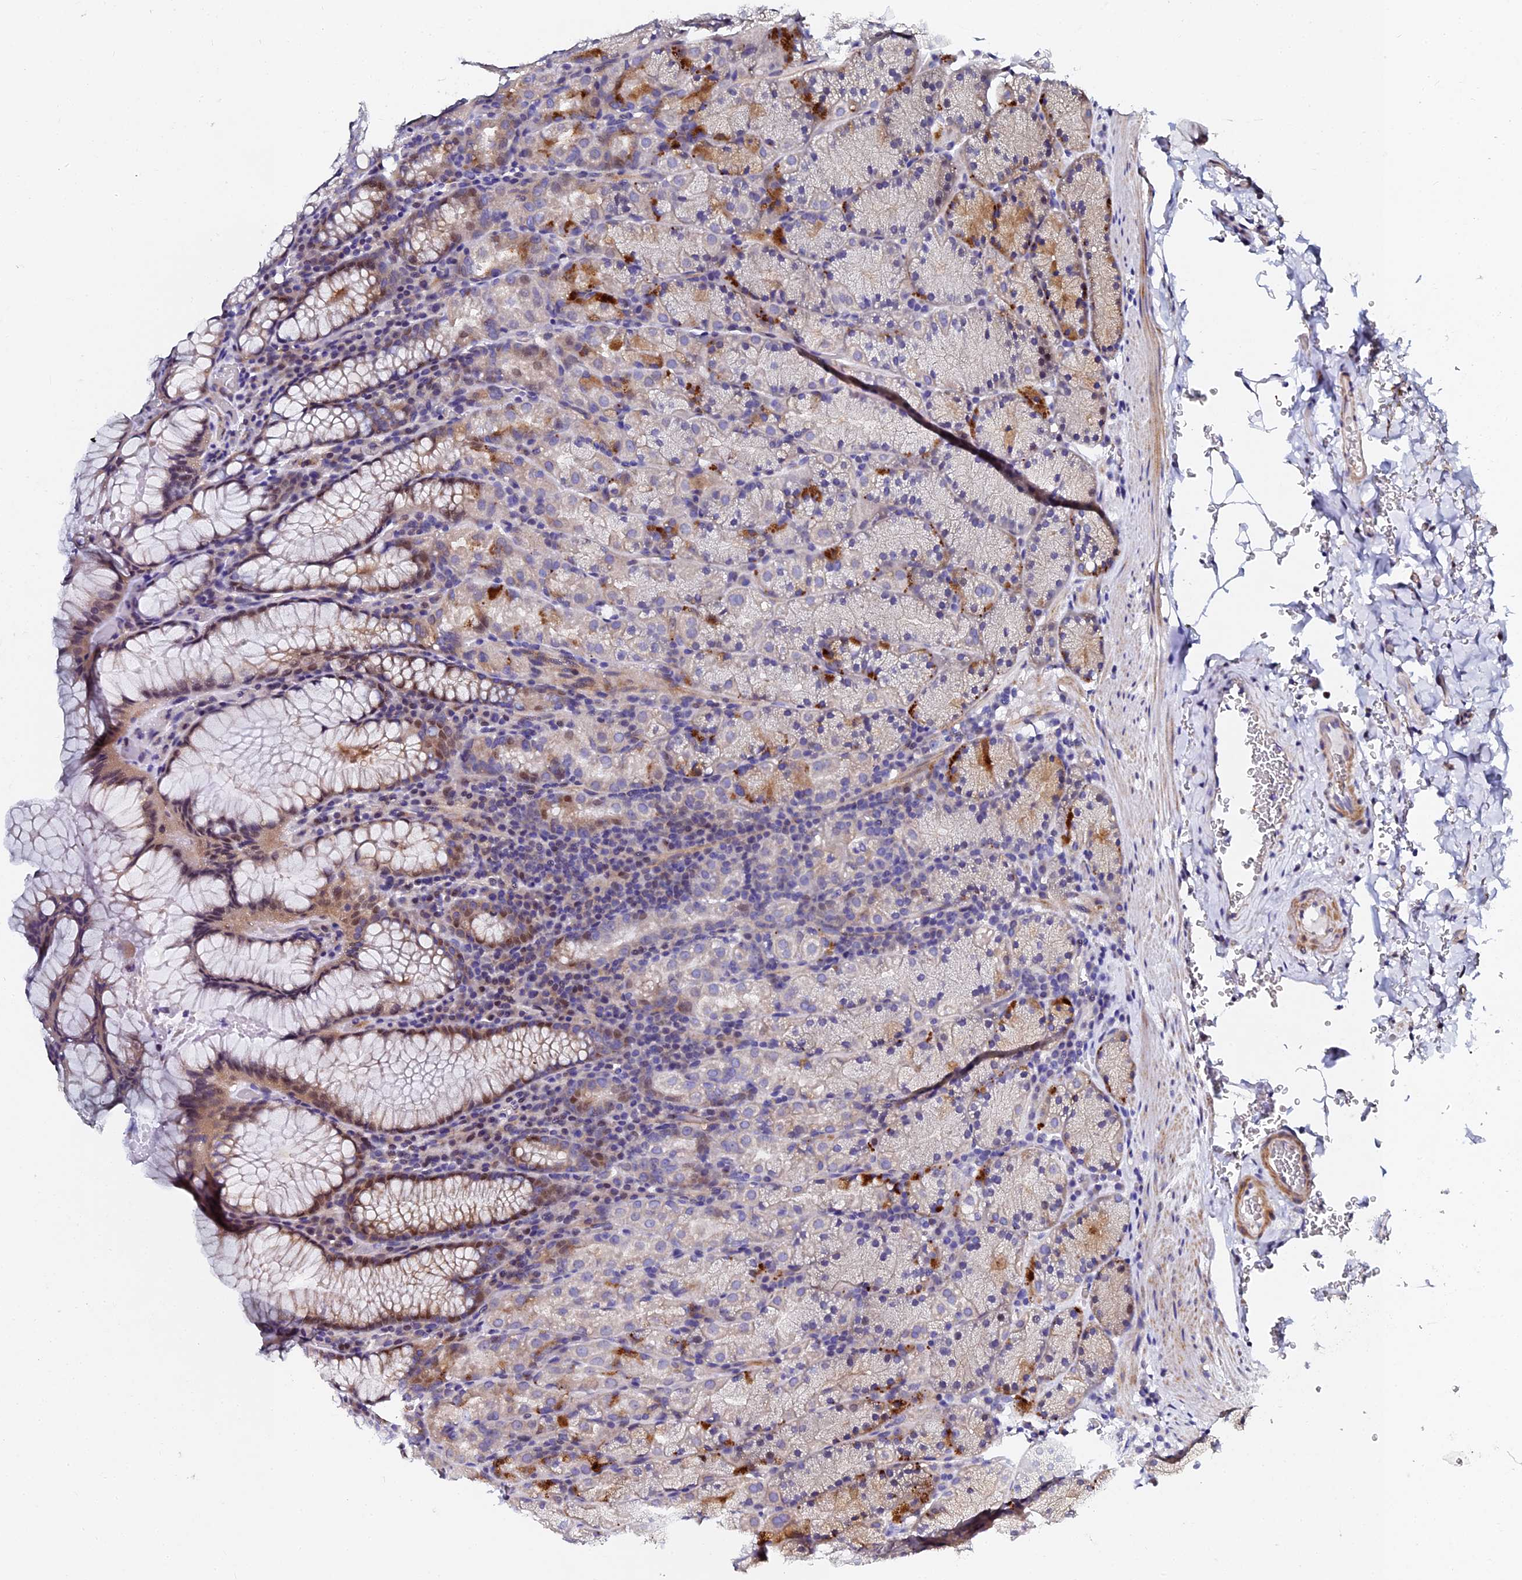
{"staining": {"intensity": "moderate", "quantity": "<25%", "location": "cytoplasmic/membranous,nuclear"}, "tissue": "stomach", "cell_type": "Glandular cells", "image_type": "normal", "snomed": [{"axis": "morphology", "description": "Normal tissue, NOS"}, {"axis": "topography", "description": "Stomach, upper"}, {"axis": "topography", "description": "Stomach, lower"}], "caption": "Immunohistochemical staining of unremarkable stomach reveals moderate cytoplasmic/membranous,nuclear protein staining in about <25% of glandular cells. (DAB (3,3'-diaminobenzidine) = brown stain, brightfield microscopy at high magnification).", "gene": "GPN3", "patient": {"sex": "male", "age": 80}}